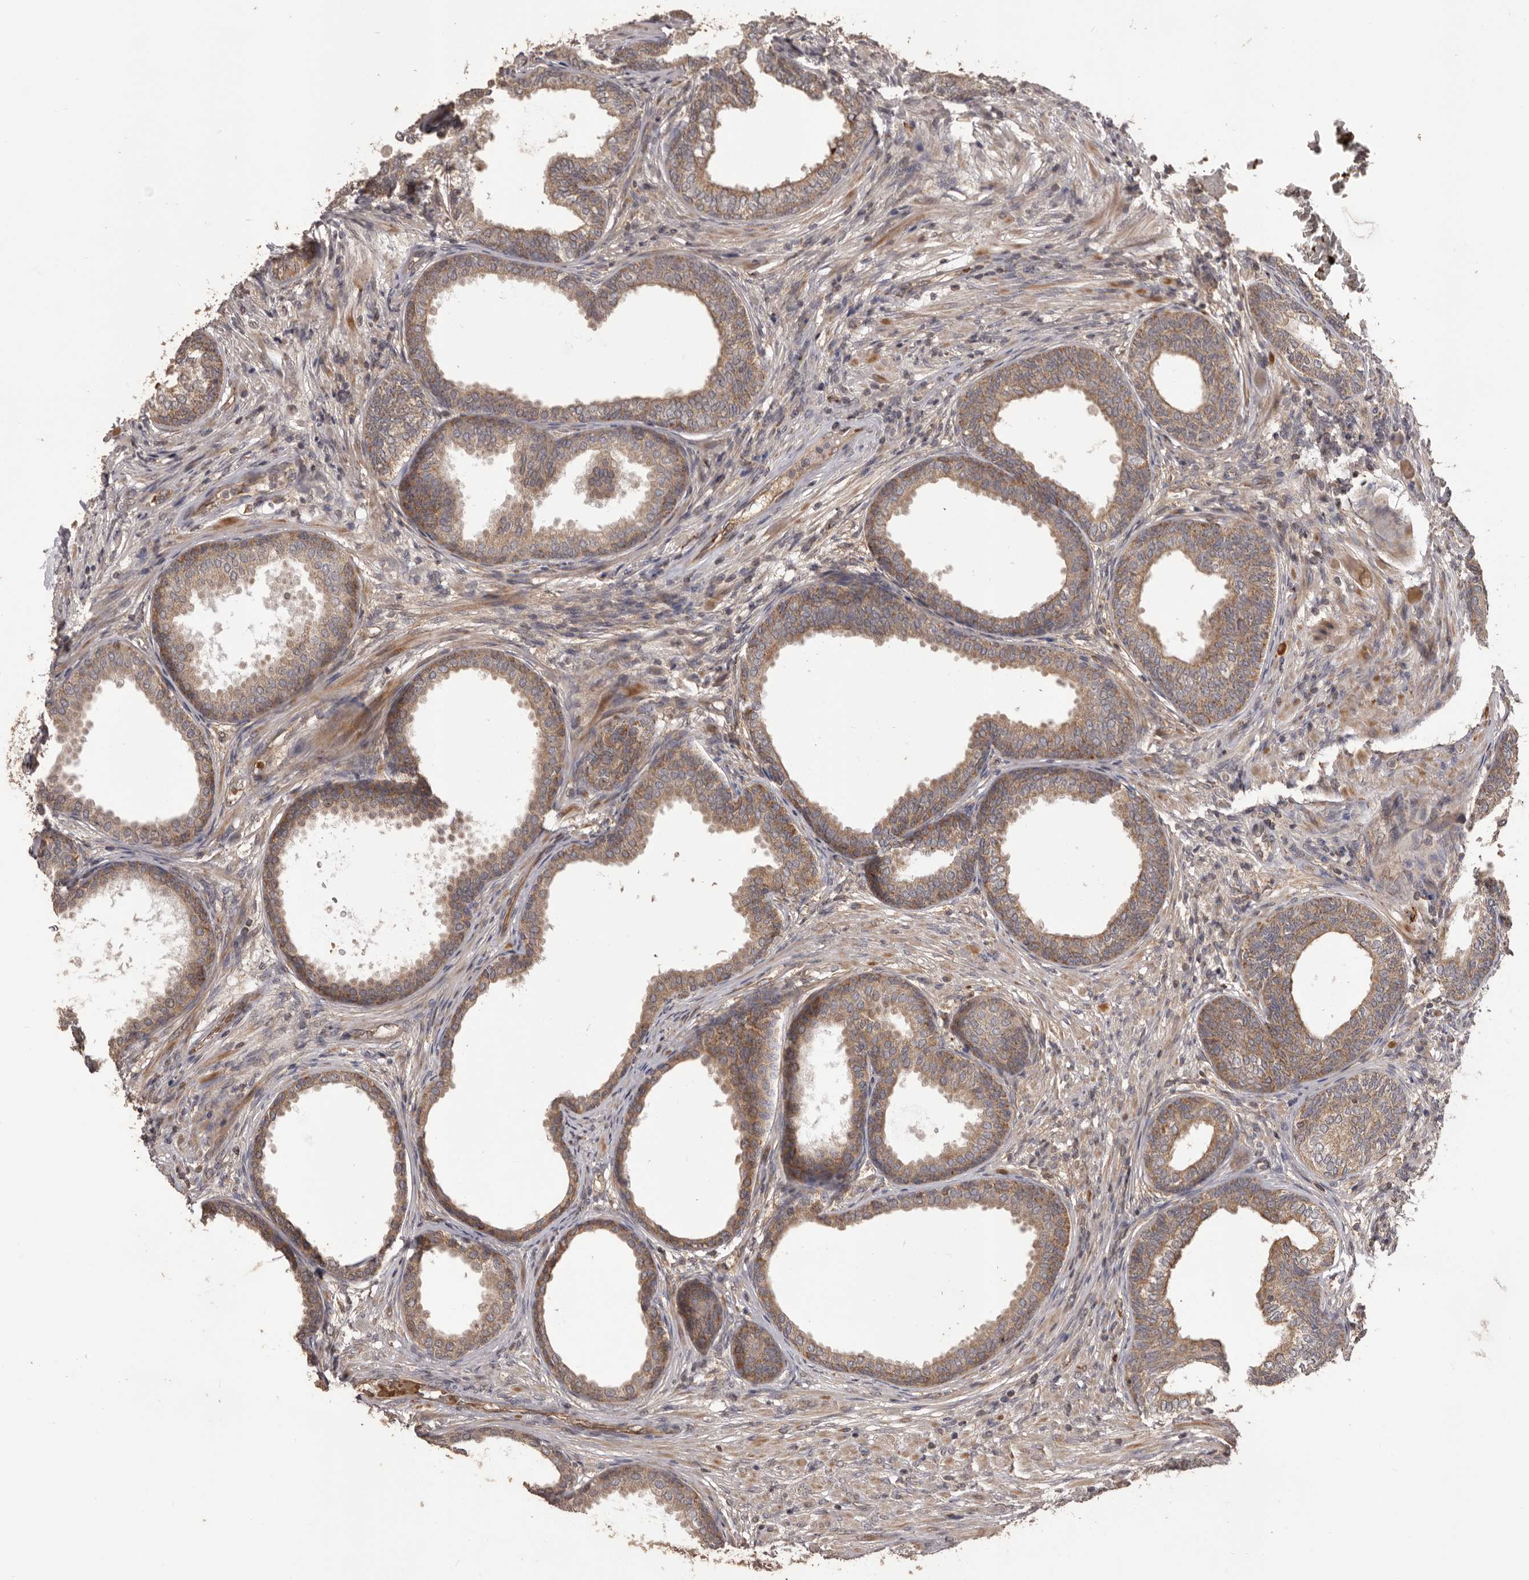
{"staining": {"intensity": "moderate", "quantity": ">75%", "location": "cytoplasmic/membranous"}, "tissue": "prostate", "cell_type": "Glandular cells", "image_type": "normal", "snomed": [{"axis": "morphology", "description": "Normal tissue, NOS"}, {"axis": "topography", "description": "Prostate"}], "caption": "A histopathology image of prostate stained for a protein exhibits moderate cytoplasmic/membranous brown staining in glandular cells.", "gene": "QRSL1", "patient": {"sex": "male", "age": 76}}